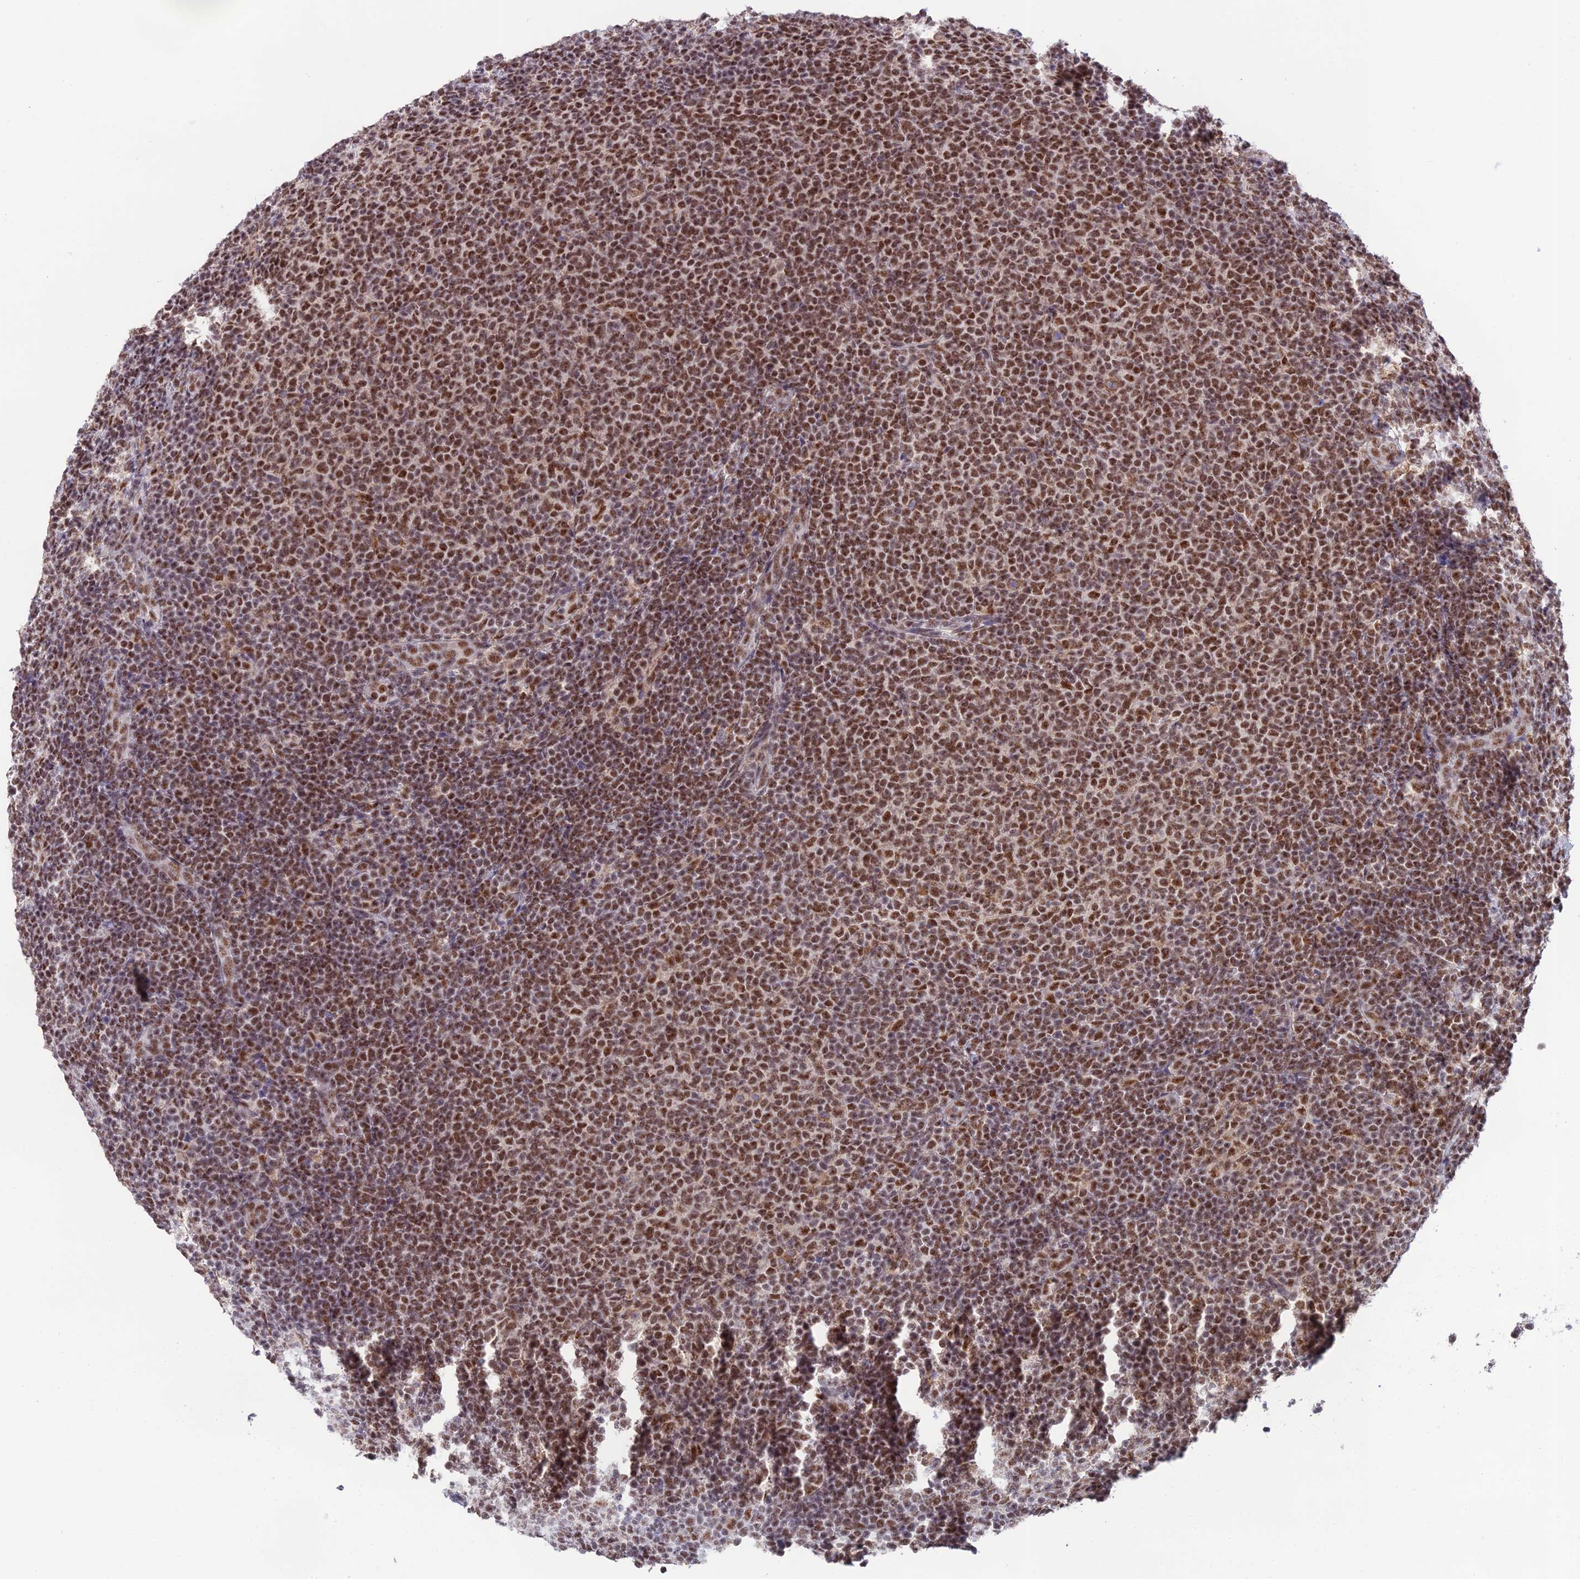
{"staining": {"intensity": "moderate", "quantity": ">75%", "location": "nuclear"}, "tissue": "lymphoma", "cell_type": "Tumor cells", "image_type": "cancer", "snomed": [{"axis": "morphology", "description": "Malignant lymphoma, non-Hodgkin's type, Low grade"}, {"axis": "topography", "description": "Lymph node"}], "caption": "Moderate nuclear positivity is appreciated in about >75% of tumor cells in lymphoma.", "gene": "THOC7", "patient": {"sex": "male", "age": 66}}